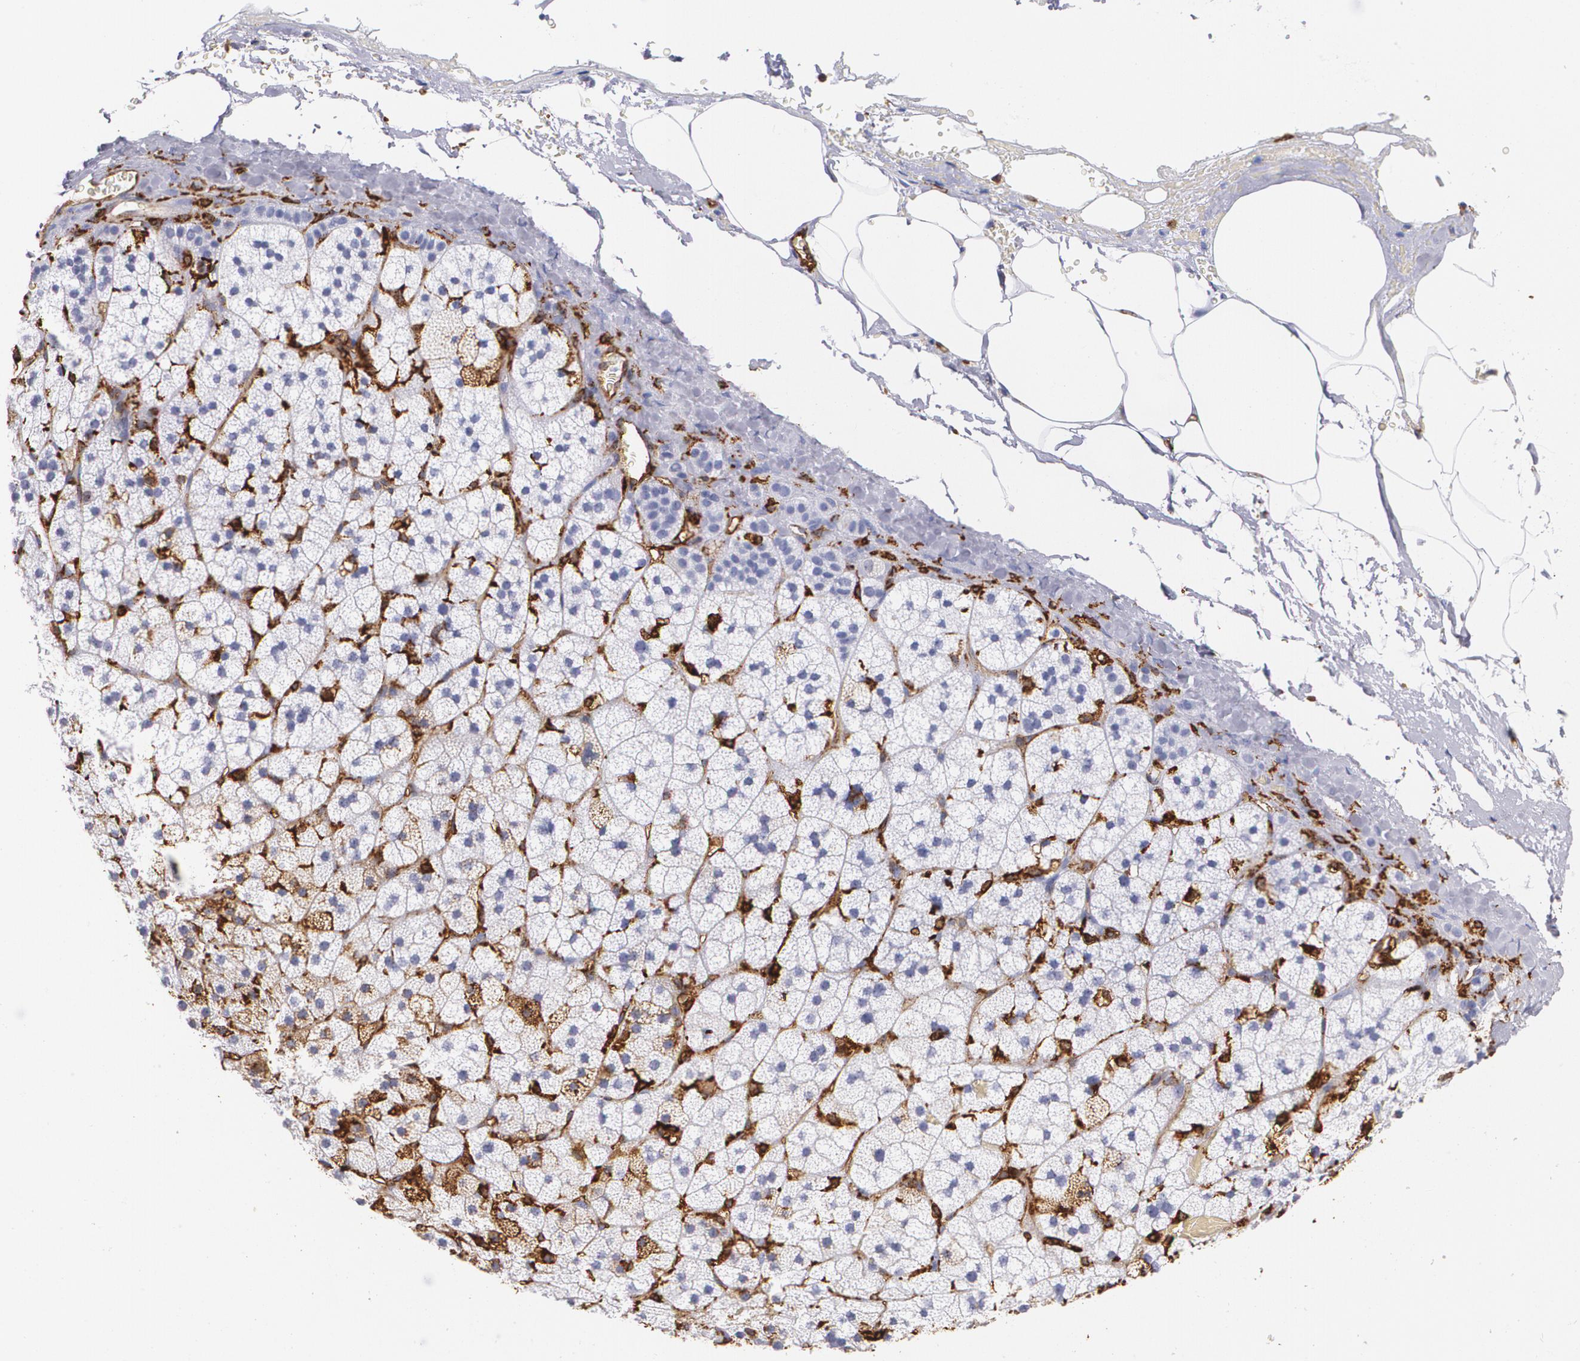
{"staining": {"intensity": "negative", "quantity": "none", "location": "none"}, "tissue": "adrenal gland", "cell_type": "Glandular cells", "image_type": "normal", "snomed": [{"axis": "morphology", "description": "Normal tissue, NOS"}, {"axis": "topography", "description": "Adrenal gland"}], "caption": "Immunohistochemical staining of unremarkable adrenal gland exhibits no significant expression in glandular cells. Brightfield microscopy of immunohistochemistry stained with DAB (3,3'-diaminobenzidine) (brown) and hematoxylin (blue), captured at high magnification.", "gene": "HLA", "patient": {"sex": "male", "age": 35}}